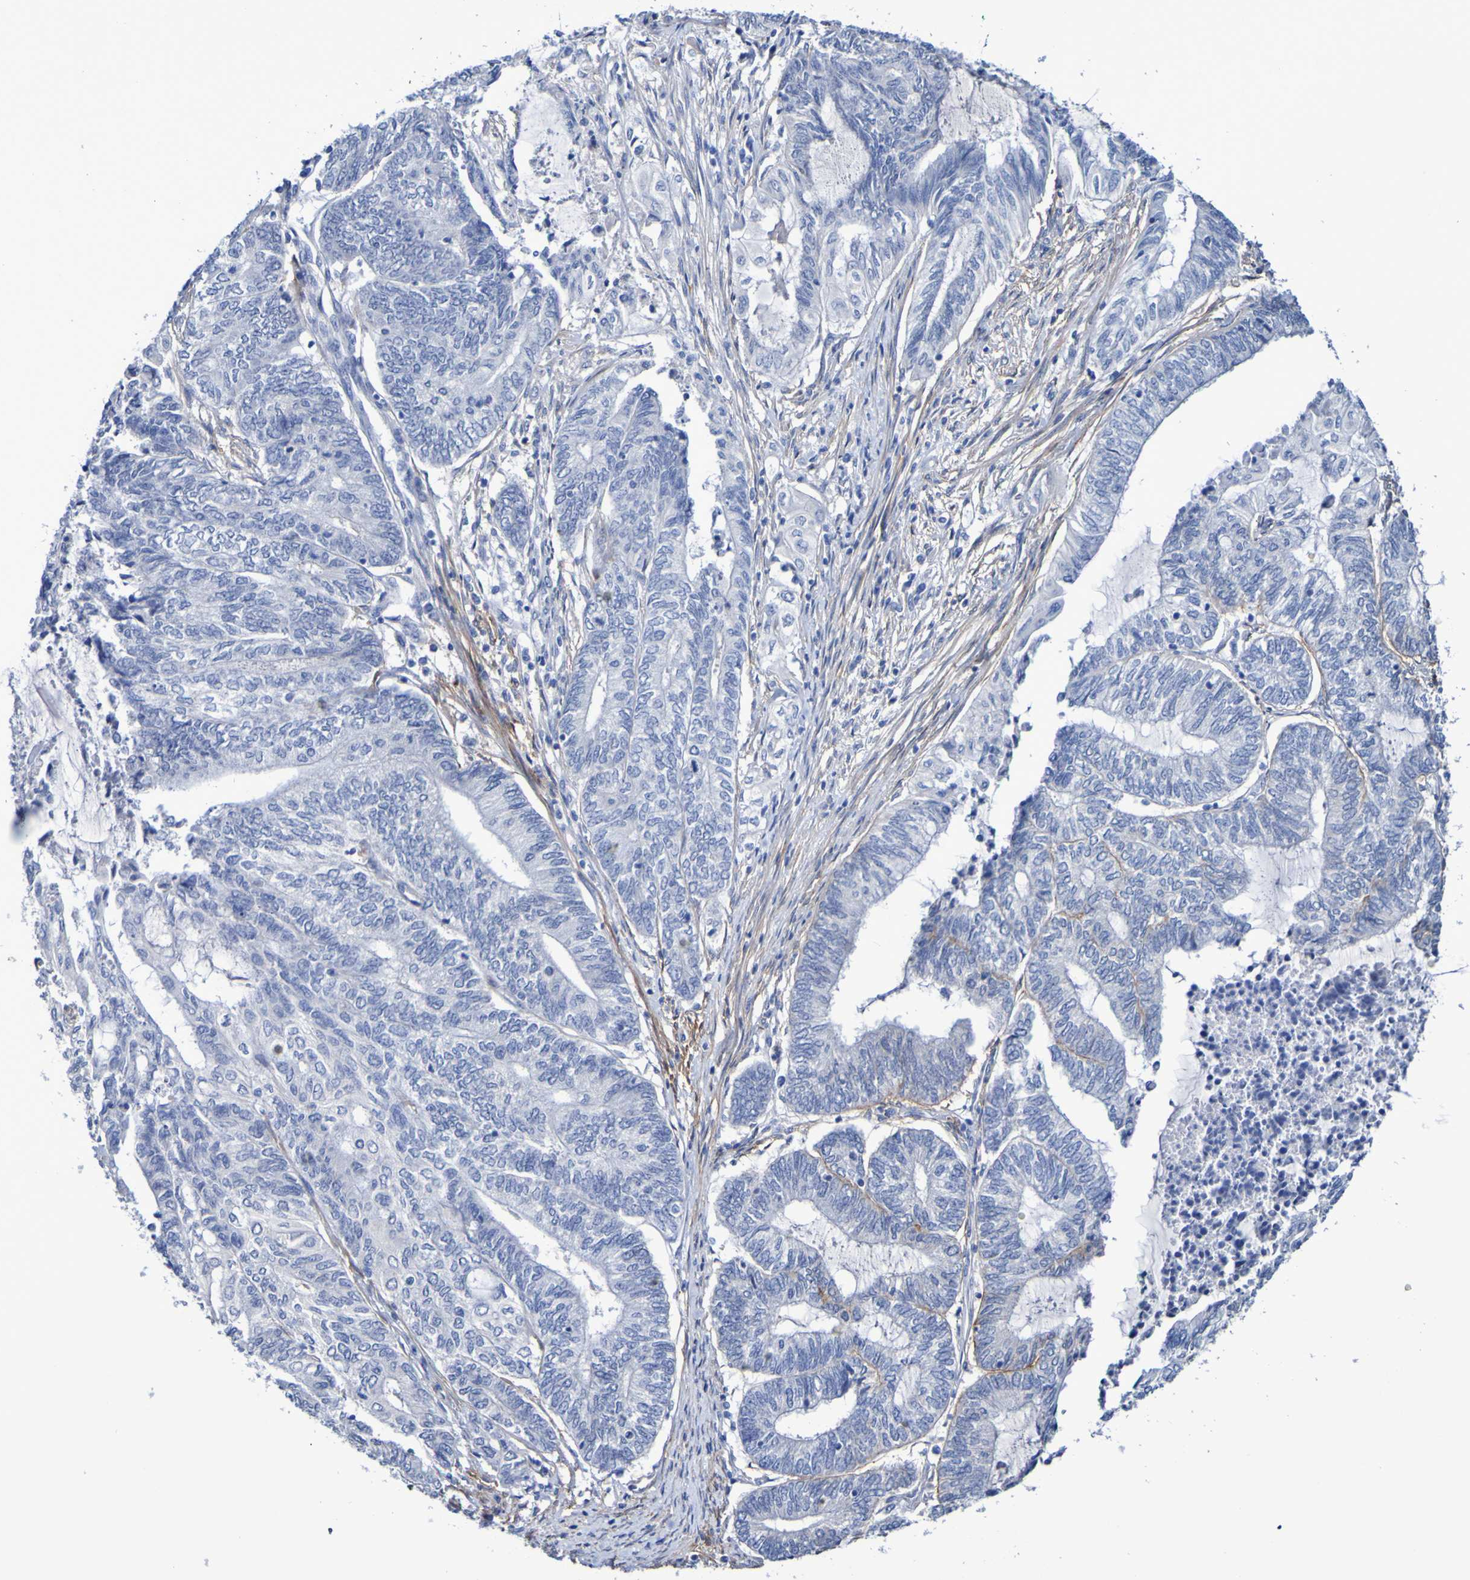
{"staining": {"intensity": "negative", "quantity": "none", "location": "none"}, "tissue": "endometrial cancer", "cell_type": "Tumor cells", "image_type": "cancer", "snomed": [{"axis": "morphology", "description": "Adenocarcinoma, NOS"}, {"axis": "topography", "description": "Uterus"}, {"axis": "topography", "description": "Endometrium"}], "caption": "Adenocarcinoma (endometrial) was stained to show a protein in brown. There is no significant positivity in tumor cells.", "gene": "SGCB", "patient": {"sex": "female", "age": 70}}